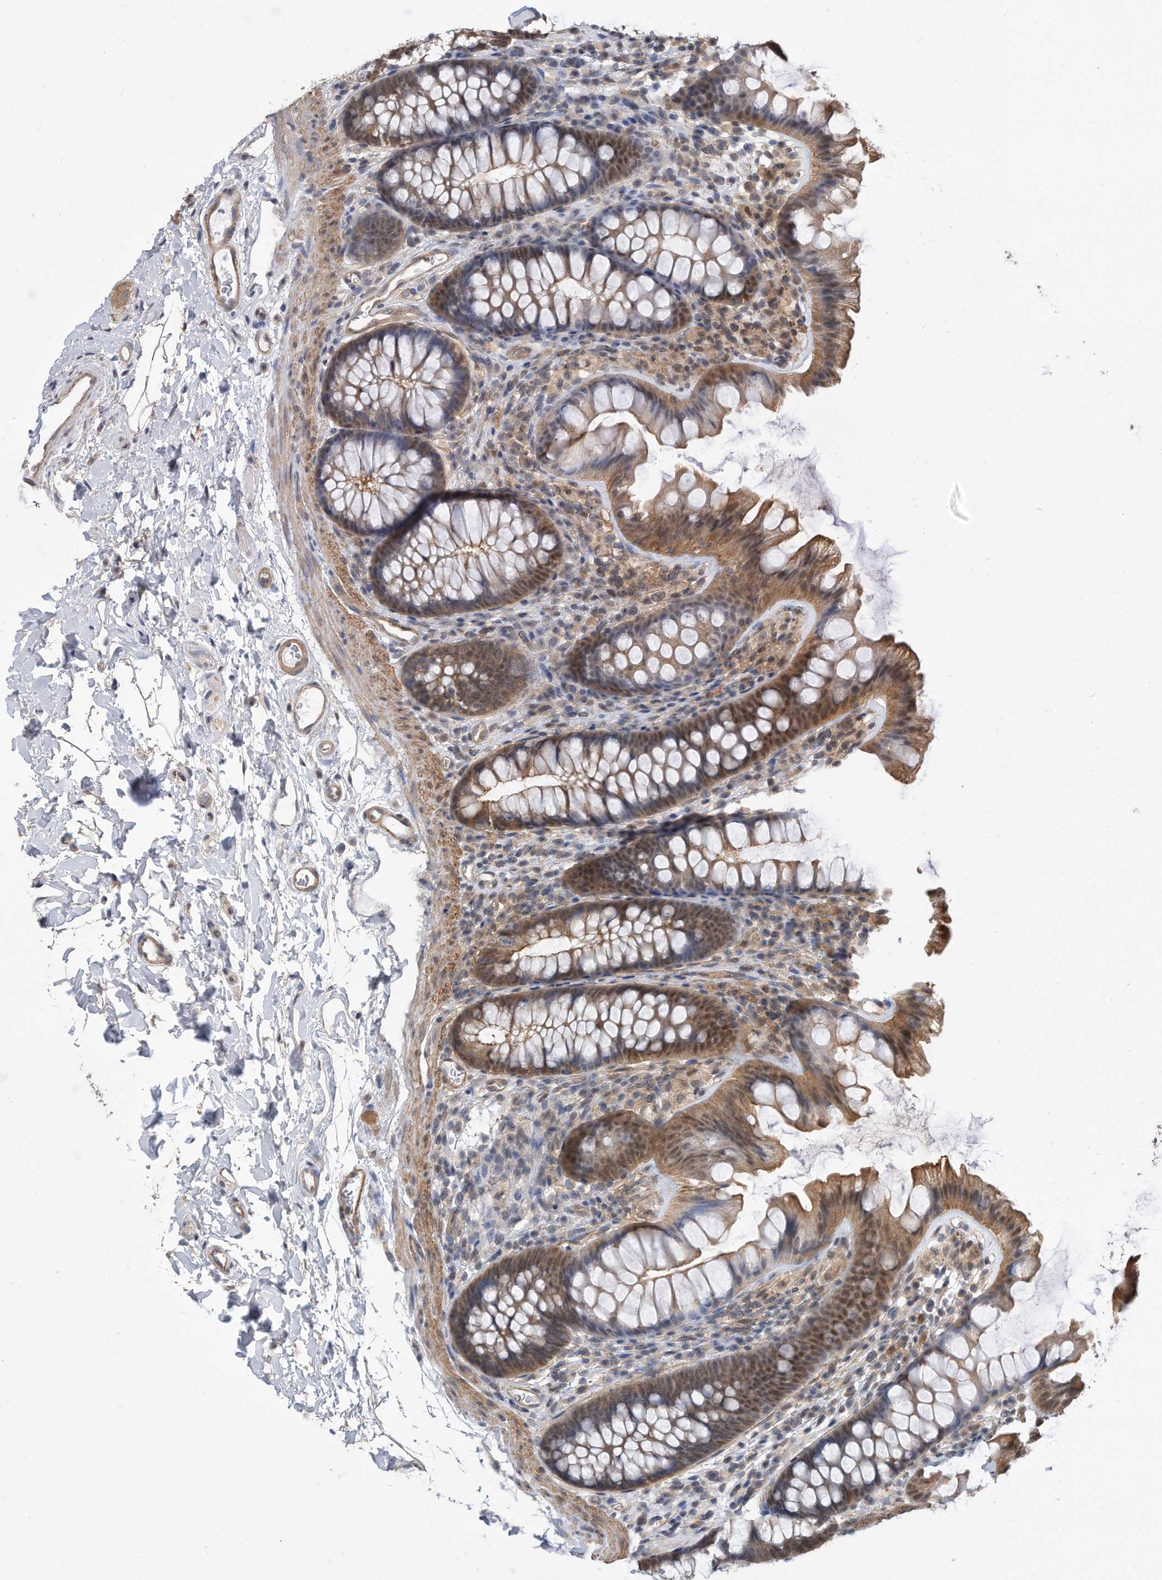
{"staining": {"intensity": "moderate", "quantity": ">75%", "location": "cytoplasmic/membranous"}, "tissue": "colon", "cell_type": "Endothelial cells", "image_type": "normal", "snomed": [{"axis": "morphology", "description": "Normal tissue, NOS"}, {"axis": "topography", "description": "Colon"}], "caption": "Protein positivity by IHC shows moderate cytoplasmic/membranous expression in about >75% of endothelial cells in unremarkable colon. The protein of interest is shown in brown color, while the nuclei are stained blue.", "gene": "TCP1", "patient": {"sex": "female", "age": 62}}